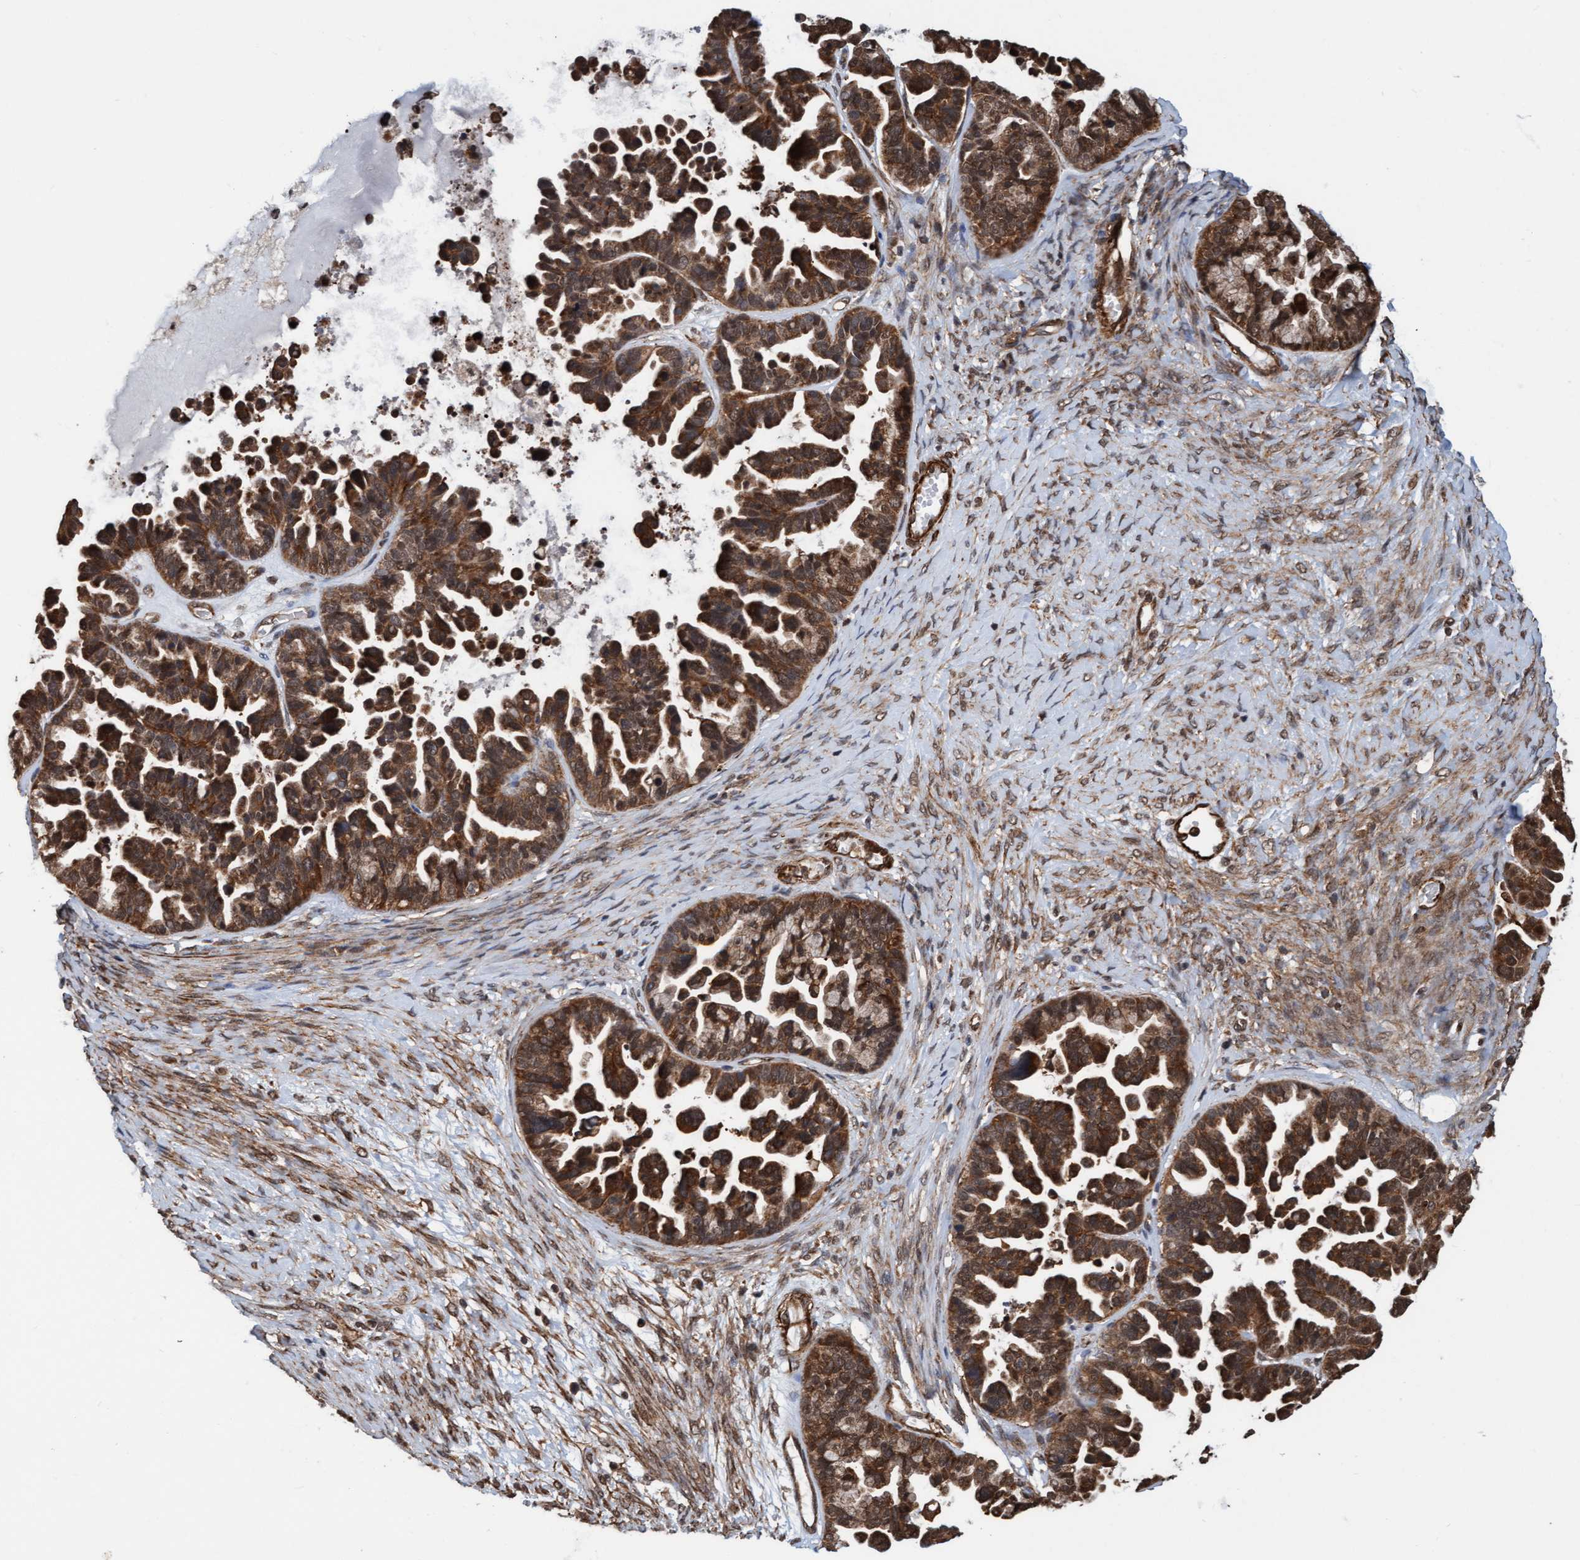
{"staining": {"intensity": "strong", "quantity": ">75%", "location": "cytoplasmic/membranous,nuclear"}, "tissue": "ovarian cancer", "cell_type": "Tumor cells", "image_type": "cancer", "snomed": [{"axis": "morphology", "description": "Cystadenocarcinoma, serous, NOS"}, {"axis": "topography", "description": "Ovary"}], "caption": "Human ovarian cancer stained for a protein (brown) demonstrates strong cytoplasmic/membranous and nuclear positive staining in approximately >75% of tumor cells.", "gene": "STXBP4", "patient": {"sex": "female", "age": 56}}